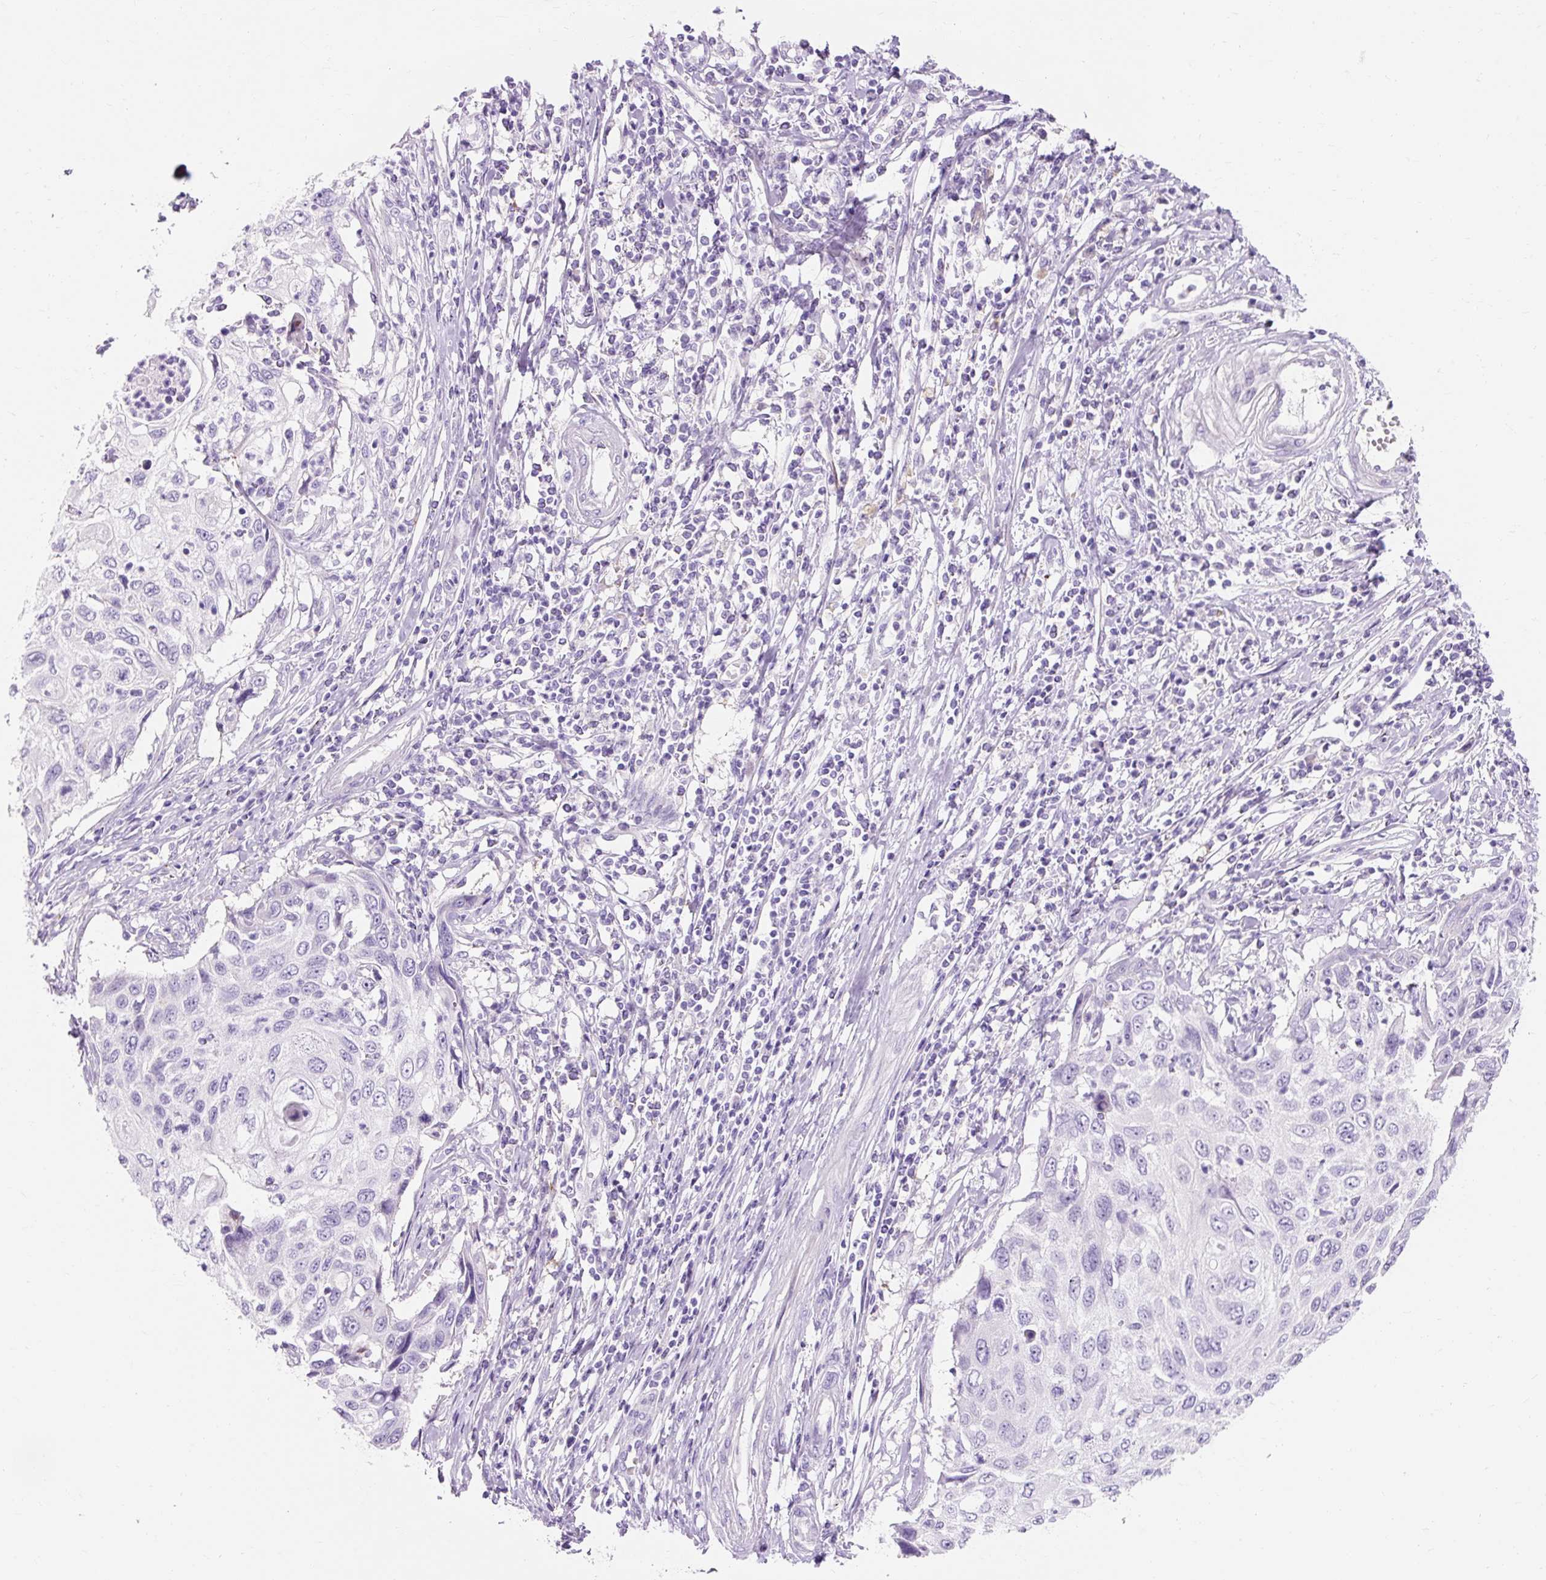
{"staining": {"intensity": "negative", "quantity": "none", "location": "none"}, "tissue": "cervical cancer", "cell_type": "Tumor cells", "image_type": "cancer", "snomed": [{"axis": "morphology", "description": "Squamous cell carcinoma, NOS"}, {"axis": "topography", "description": "Cervix"}], "caption": "Immunohistochemical staining of human squamous cell carcinoma (cervical) shows no significant expression in tumor cells. Brightfield microscopy of IHC stained with DAB (3,3'-diaminobenzidine) (brown) and hematoxylin (blue), captured at high magnification.", "gene": "CLDN25", "patient": {"sex": "female", "age": 70}}